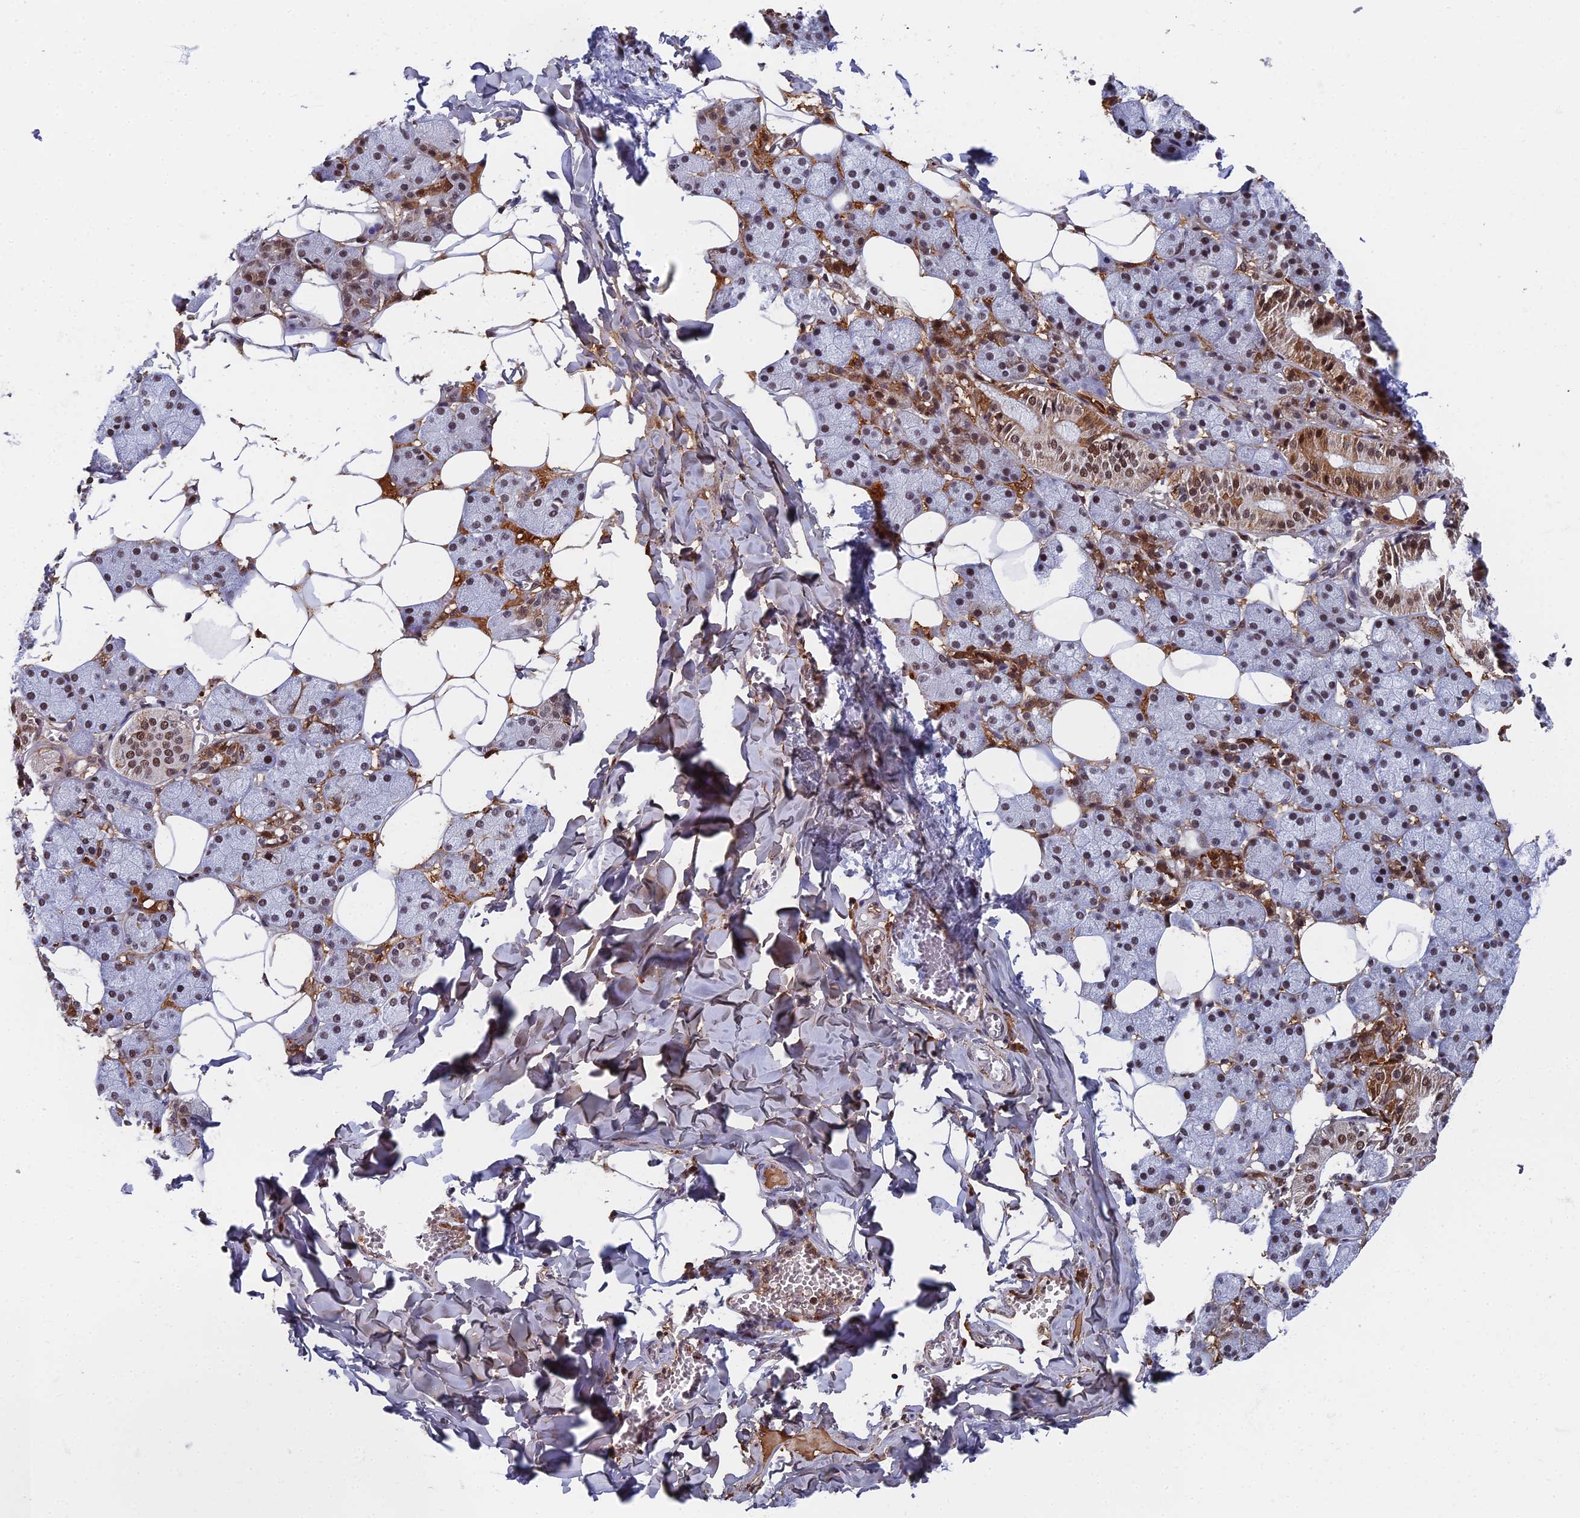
{"staining": {"intensity": "moderate", "quantity": "25%-75%", "location": "cytoplasmic/membranous,nuclear"}, "tissue": "salivary gland", "cell_type": "Glandular cells", "image_type": "normal", "snomed": [{"axis": "morphology", "description": "Normal tissue, NOS"}, {"axis": "topography", "description": "Salivary gland"}], "caption": "IHC staining of unremarkable salivary gland, which reveals medium levels of moderate cytoplasmic/membranous,nuclear staining in approximately 25%-75% of glandular cells indicating moderate cytoplasmic/membranous,nuclear protein positivity. The staining was performed using DAB (brown) for protein detection and nuclei were counterstained in hematoxylin (blue).", "gene": "TAF13", "patient": {"sex": "female", "age": 33}}